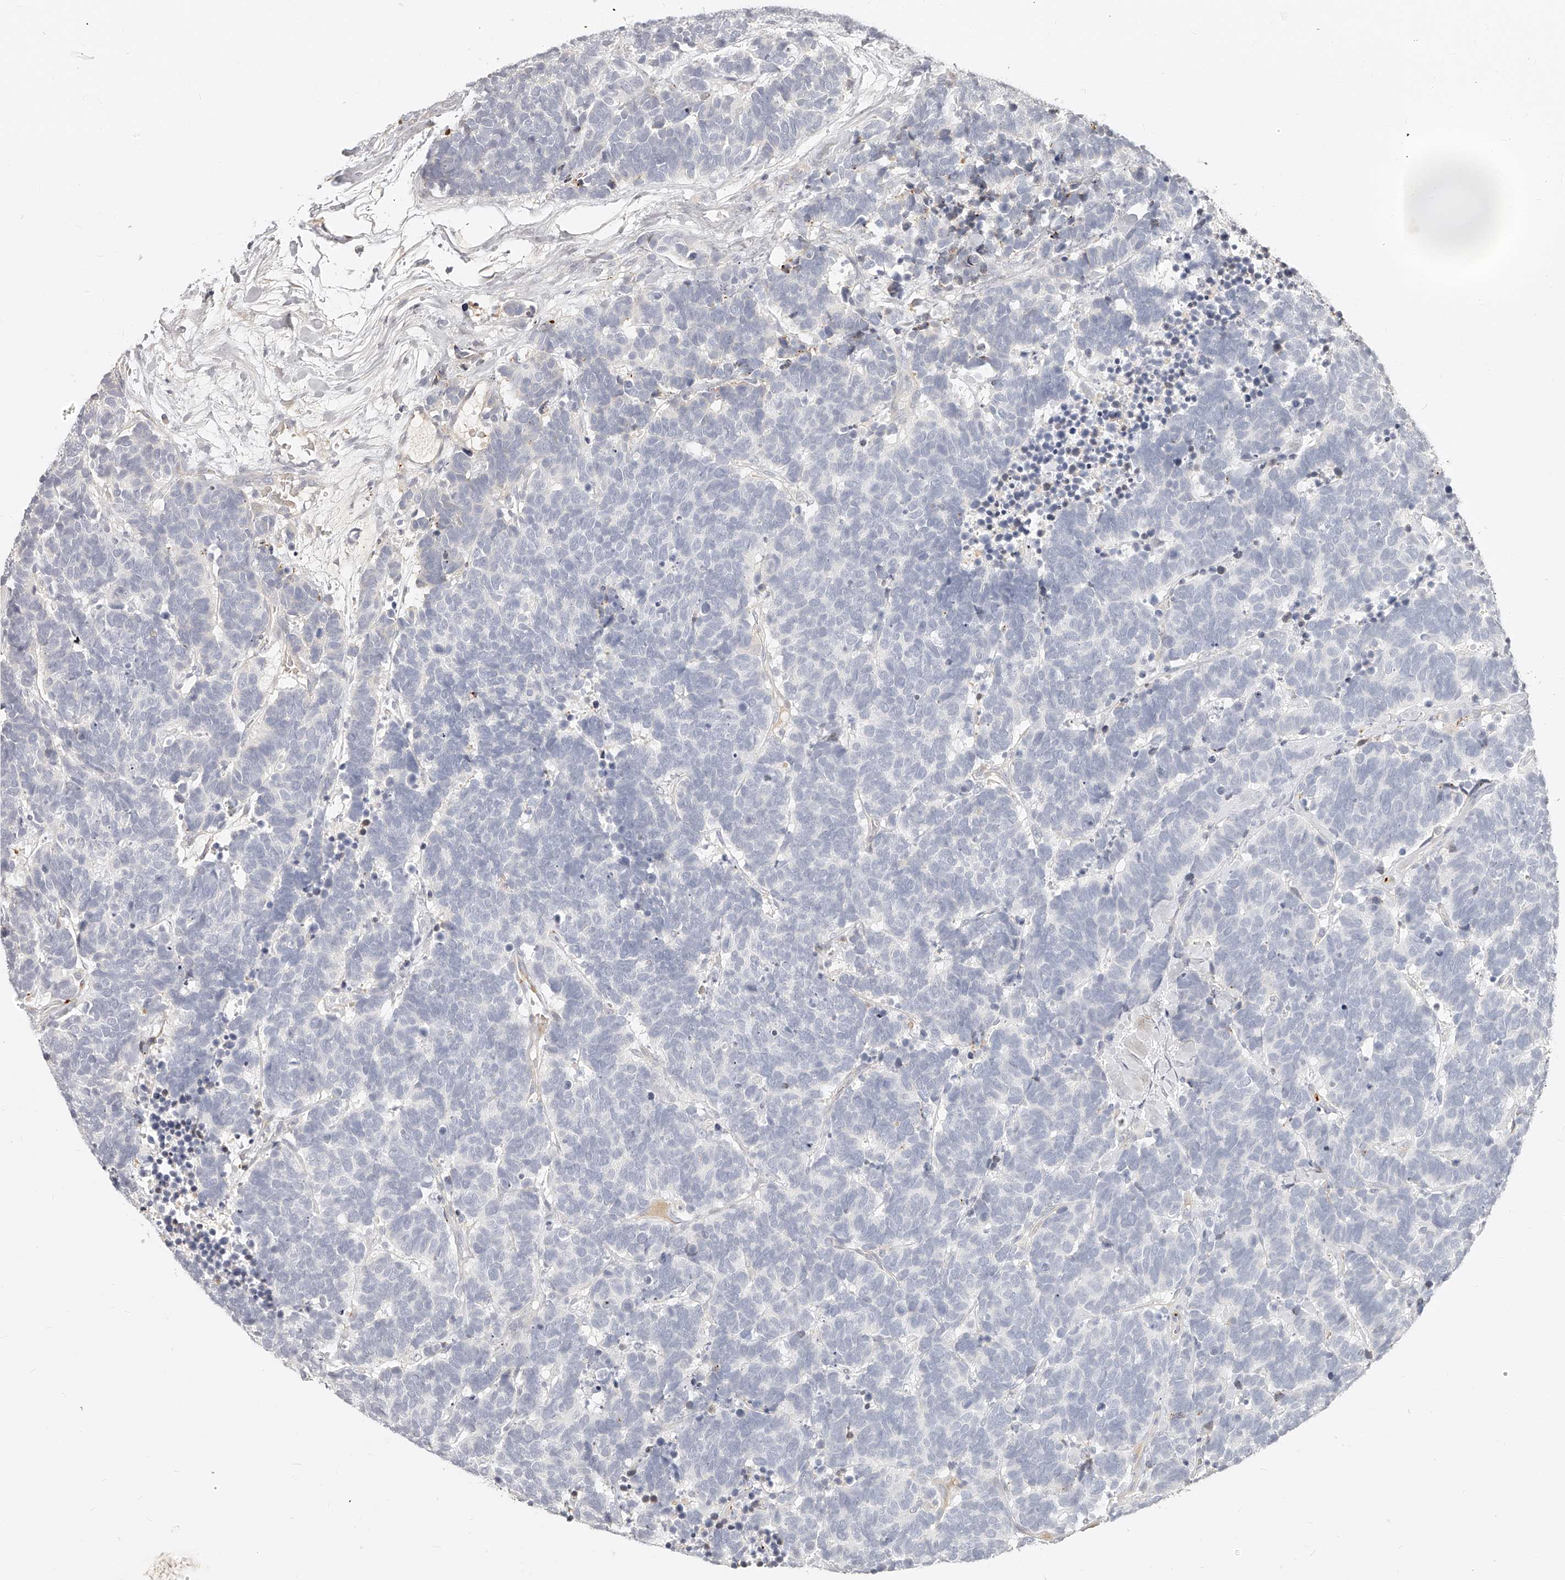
{"staining": {"intensity": "negative", "quantity": "none", "location": "none"}, "tissue": "carcinoid", "cell_type": "Tumor cells", "image_type": "cancer", "snomed": [{"axis": "morphology", "description": "Carcinoma, NOS"}, {"axis": "morphology", "description": "Carcinoid, malignant, NOS"}, {"axis": "topography", "description": "Urinary bladder"}], "caption": "There is no significant expression in tumor cells of carcinoid.", "gene": "ITGB3", "patient": {"sex": "male", "age": 57}}